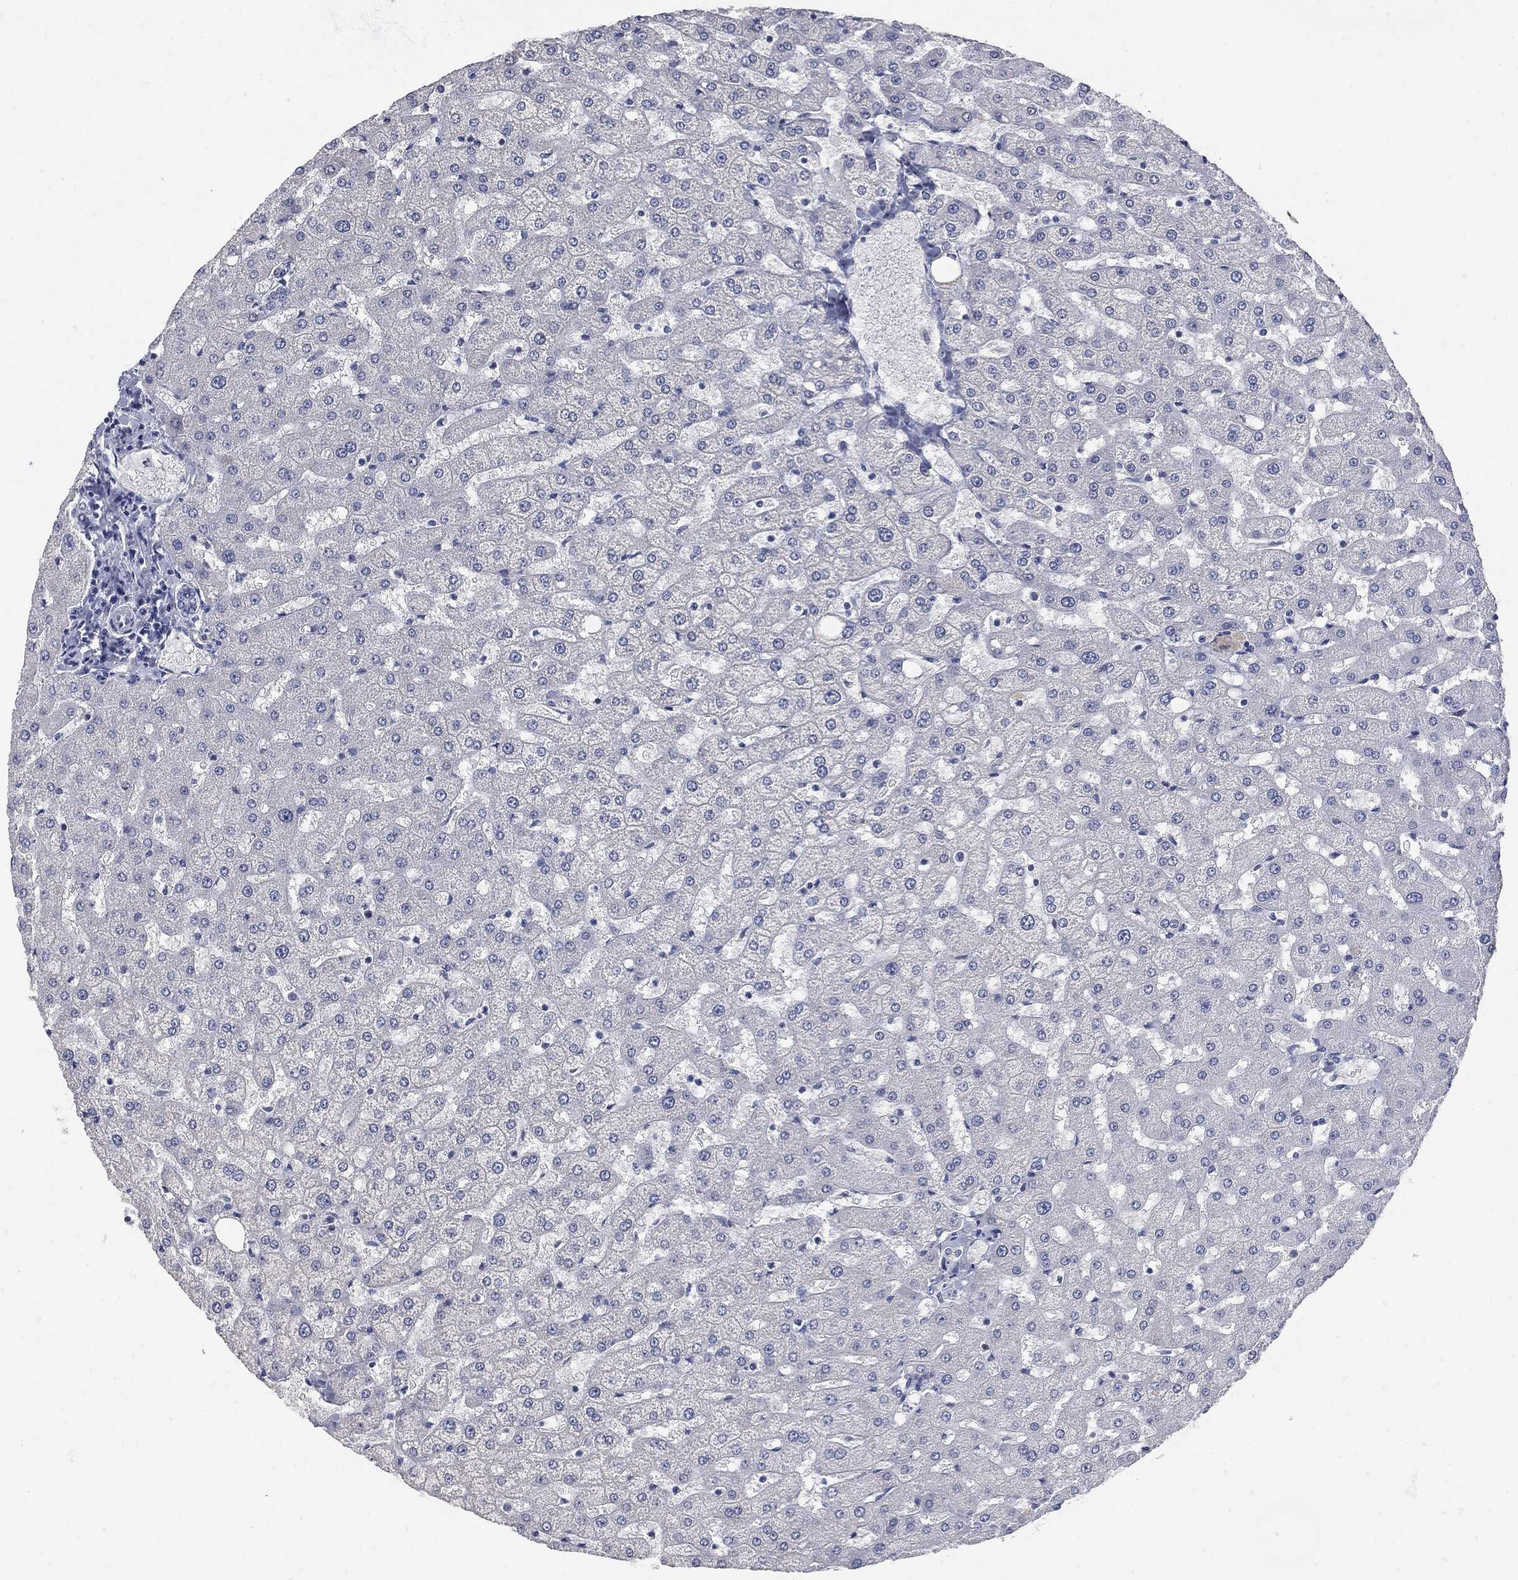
{"staining": {"intensity": "negative", "quantity": "none", "location": "none"}, "tissue": "liver", "cell_type": "Cholangiocytes", "image_type": "normal", "snomed": [{"axis": "morphology", "description": "Normal tissue, NOS"}, {"axis": "topography", "description": "Liver"}], "caption": "Image shows no significant protein staining in cholangiocytes of benign liver.", "gene": "UBE2C", "patient": {"sex": "female", "age": 50}}